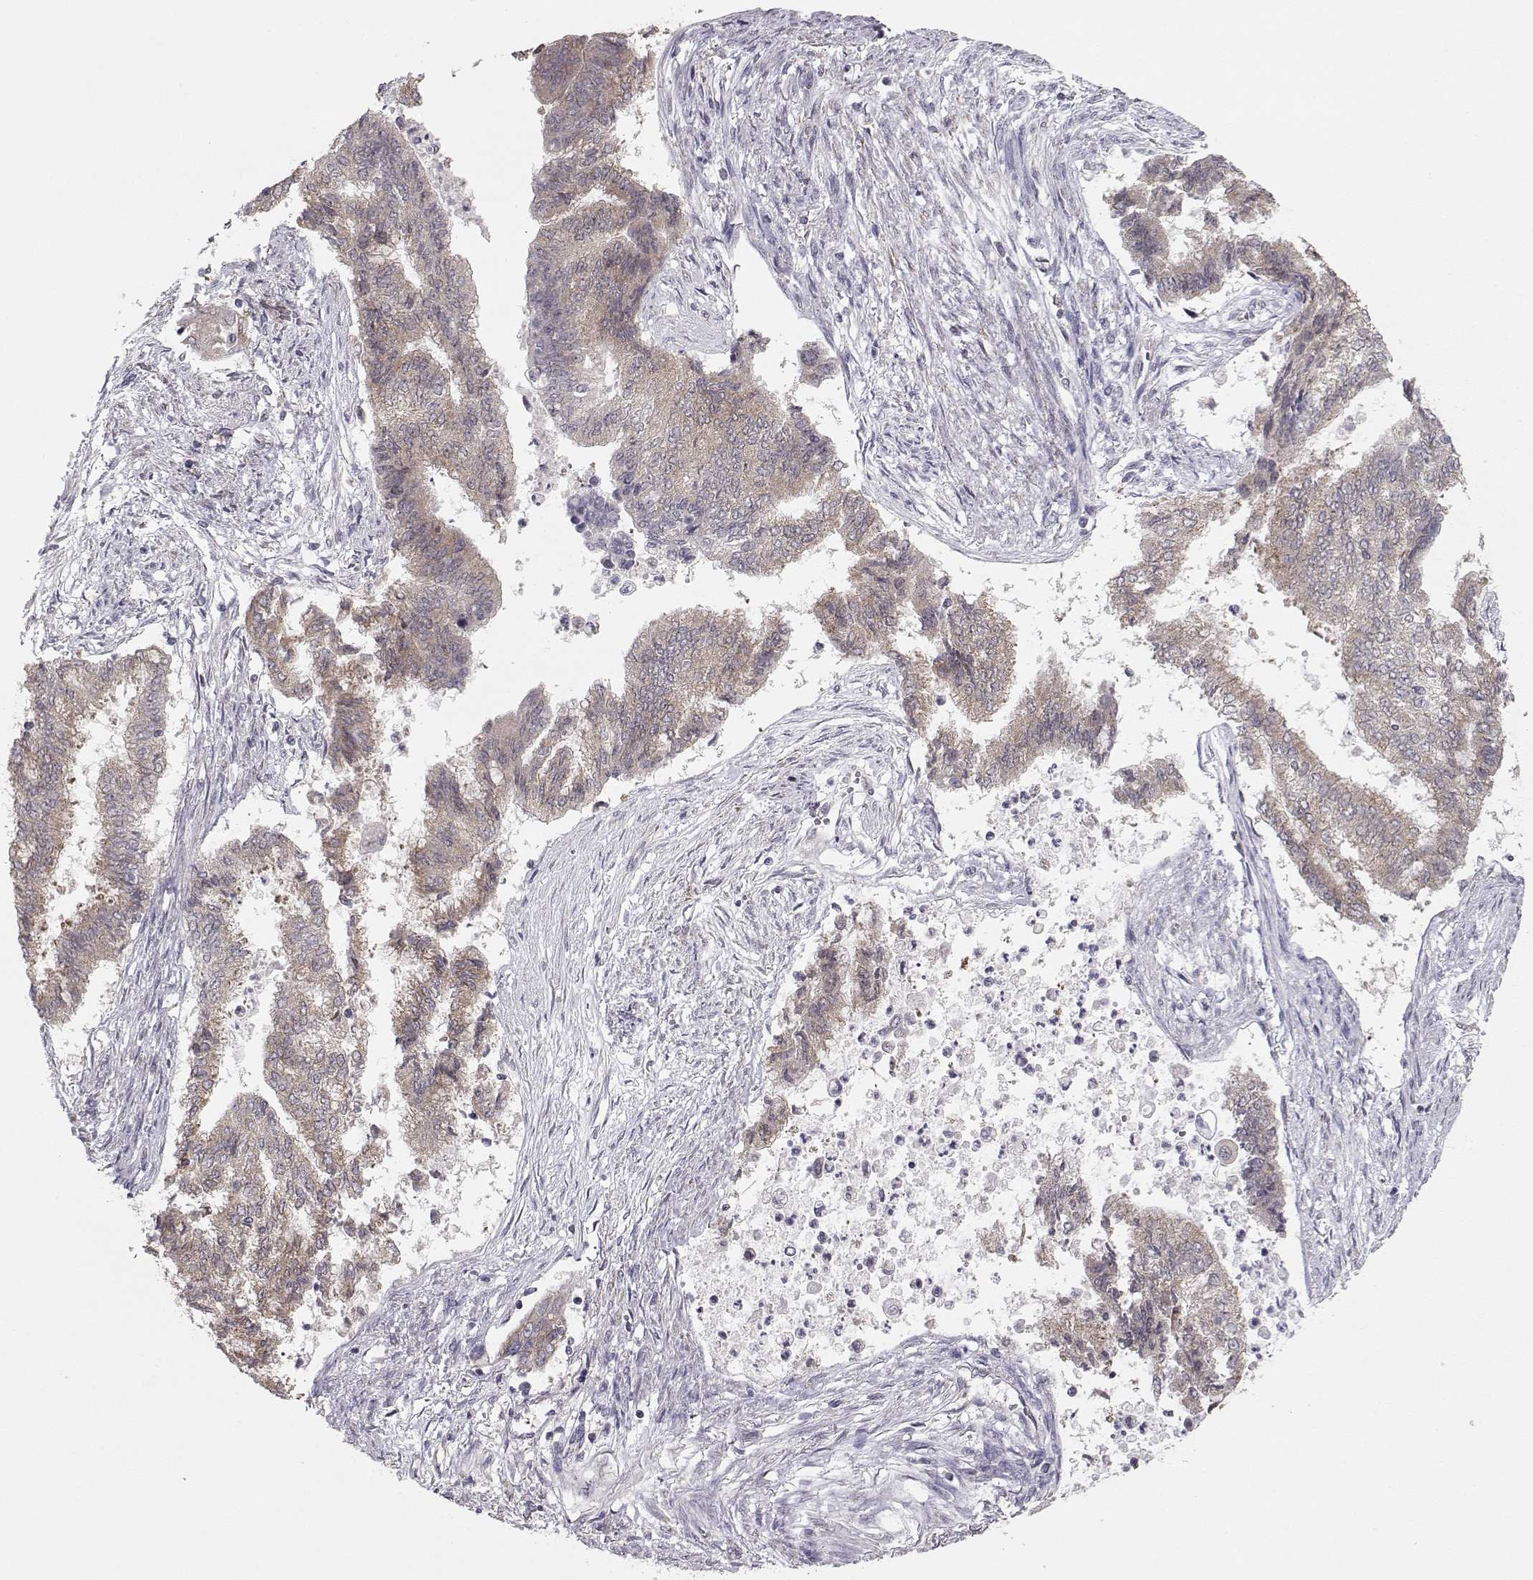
{"staining": {"intensity": "moderate", "quantity": ">75%", "location": "cytoplasmic/membranous"}, "tissue": "endometrial cancer", "cell_type": "Tumor cells", "image_type": "cancer", "snomed": [{"axis": "morphology", "description": "Adenocarcinoma, NOS"}, {"axis": "topography", "description": "Endometrium"}], "caption": "Immunohistochemistry photomicrograph of human endometrial adenocarcinoma stained for a protein (brown), which displays medium levels of moderate cytoplasmic/membranous expression in approximately >75% of tumor cells.", "gene": "KIF13B", "patient": {"sex": "female", "age": 65}}